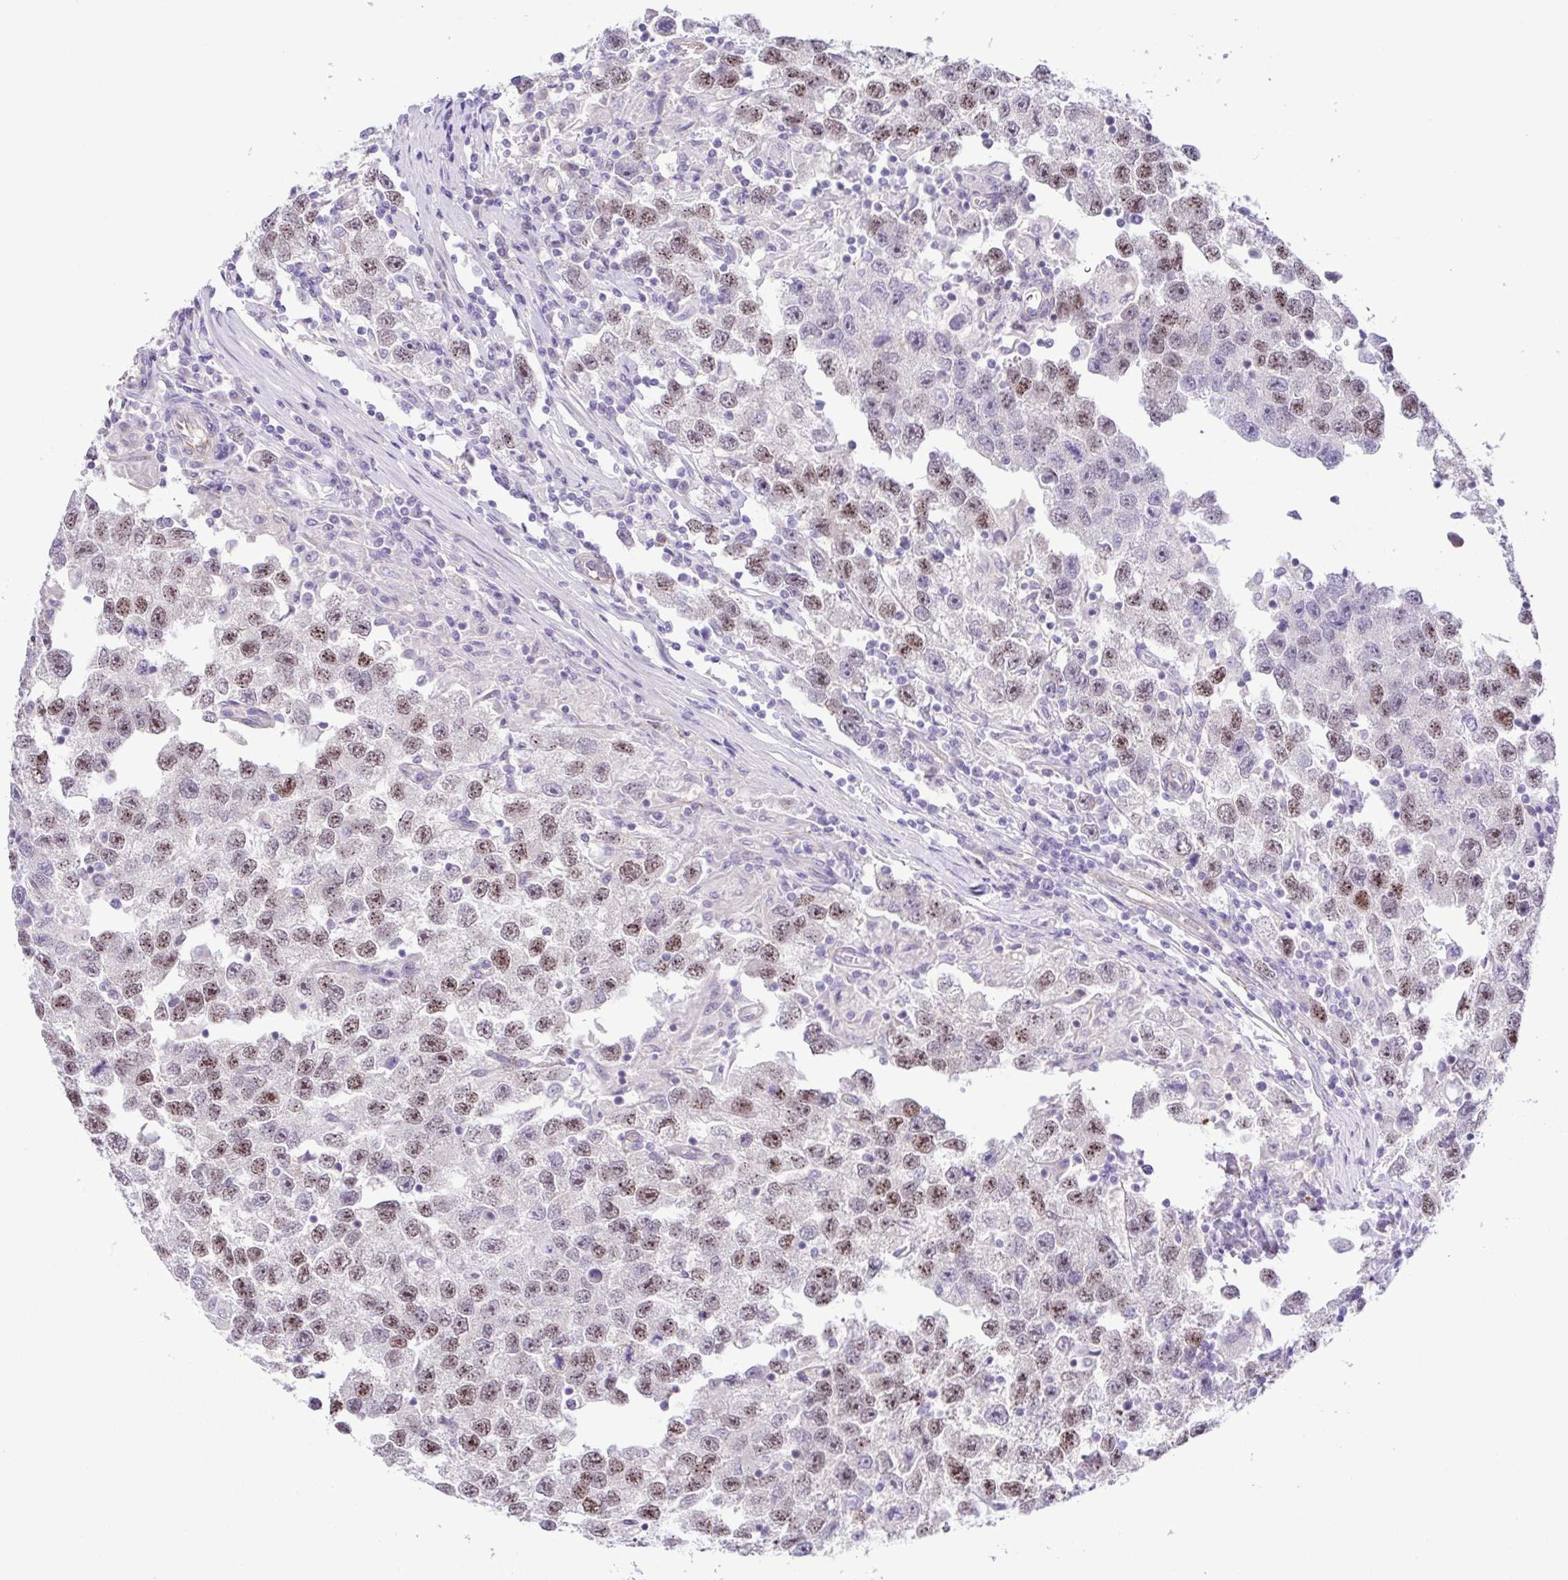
{"staining": {"intensity": "weak", "quantity": ">75%", "location": "nuclear"}, "tissue": "testis cancer", "cell_type": "Tumor cells", "image_type": "cancer", "snomed": [{"axis": "morphology", "description": "Seminoma, NOS"}, {"axis": "topography", "description": "Testis"}], "caption": "Tumor cells exhibit low levels of weak nuclear expression in about >75% of cells in testis cancer (seminoma).", "gene": "DCLK2", "patient": {"sex": "male", "age": 26}}